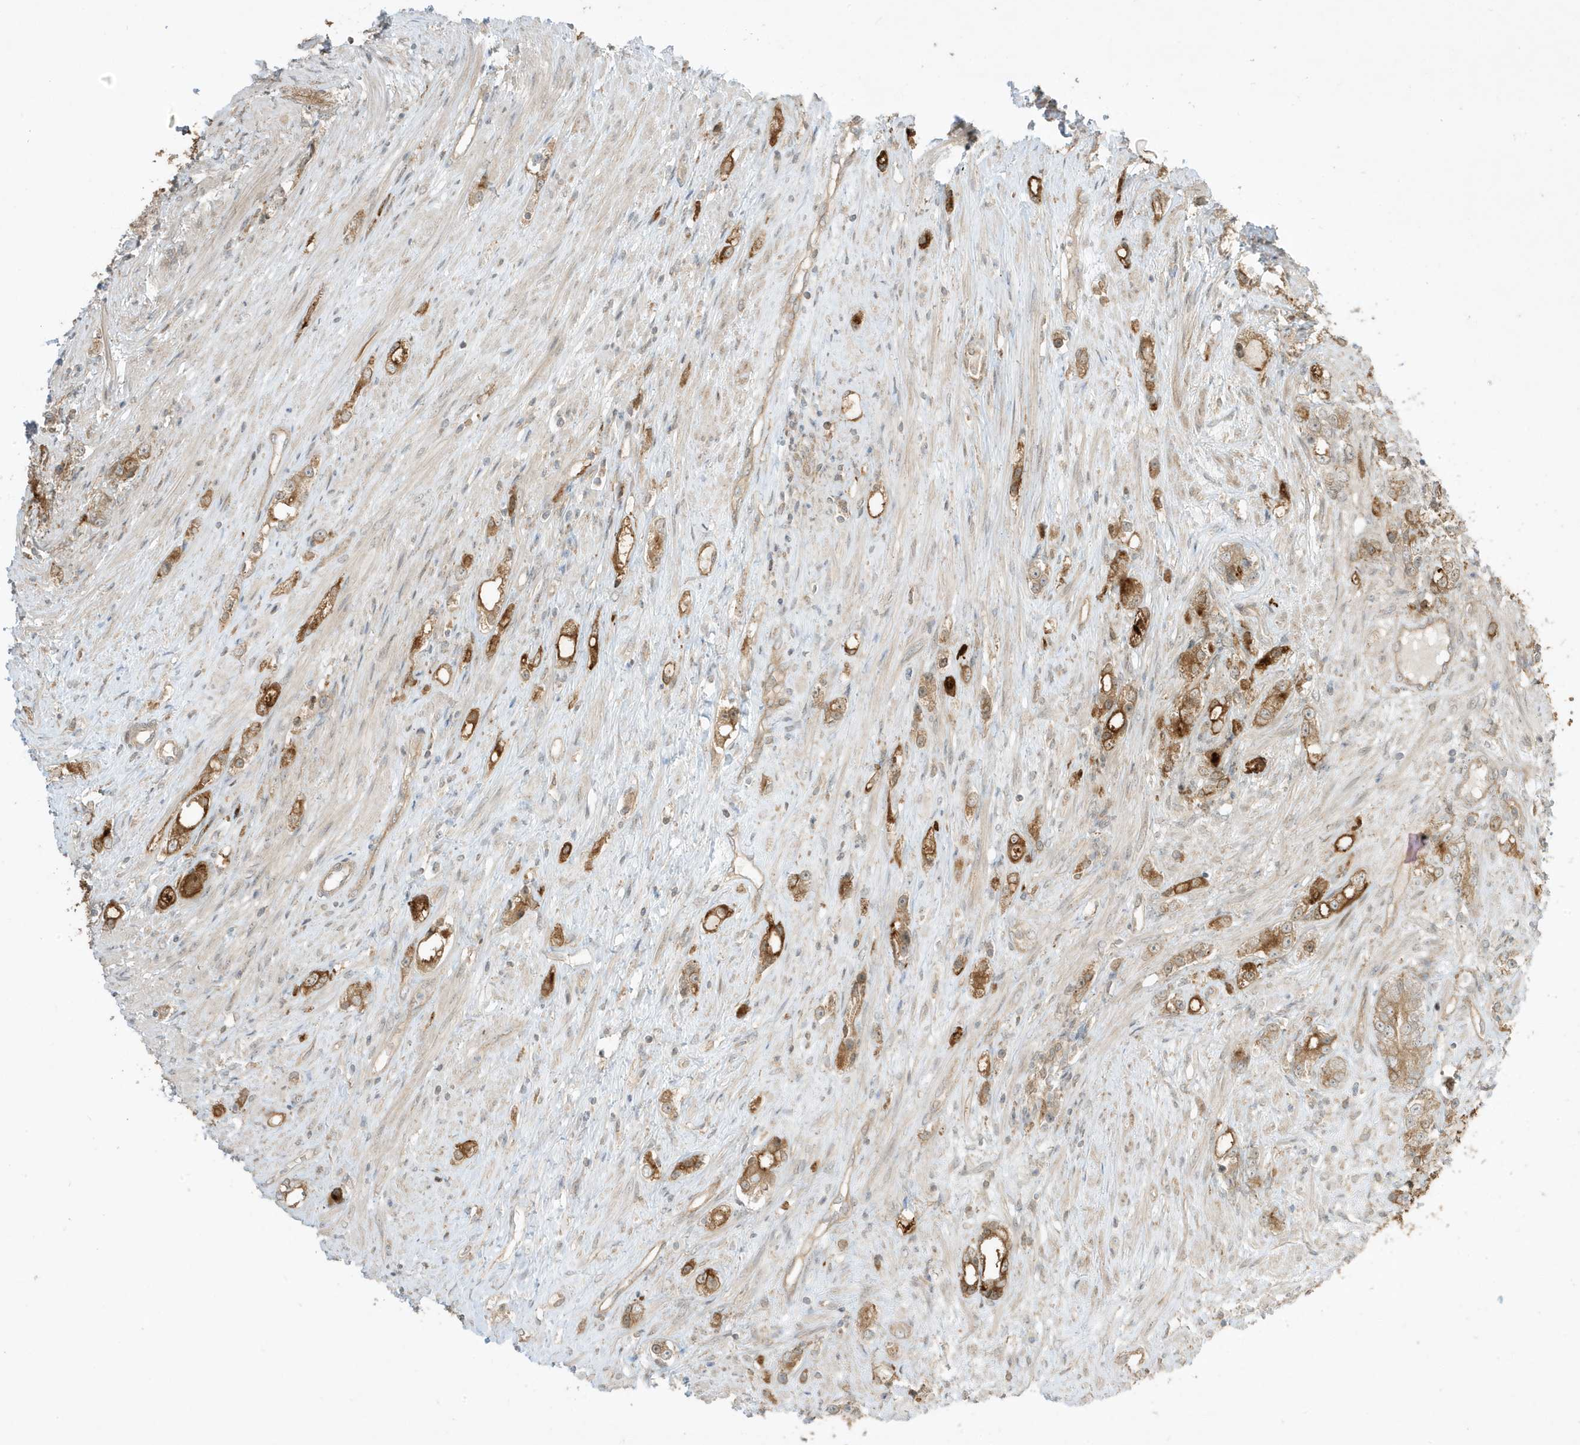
{"staining": {"intensity": "moderate", "quantity": ">75%", "location": "cytoplasmic/membranous"}, "tissue": "prostate cancer", "cell_type": "Tumor cells", "image_type": "cancer", "snomed": [{"axis": "morphology", "description": "Adenocarcinoma, High grade"}, {"axis": "topography", "description": "Prostate"}], "caption": "Human prostate high-grade adenocarcinoma stained with a protein marker displays moderate staining in tumor cells.", "gene": "SCARF2", "patient": {"sex": "male", "age": 63}}